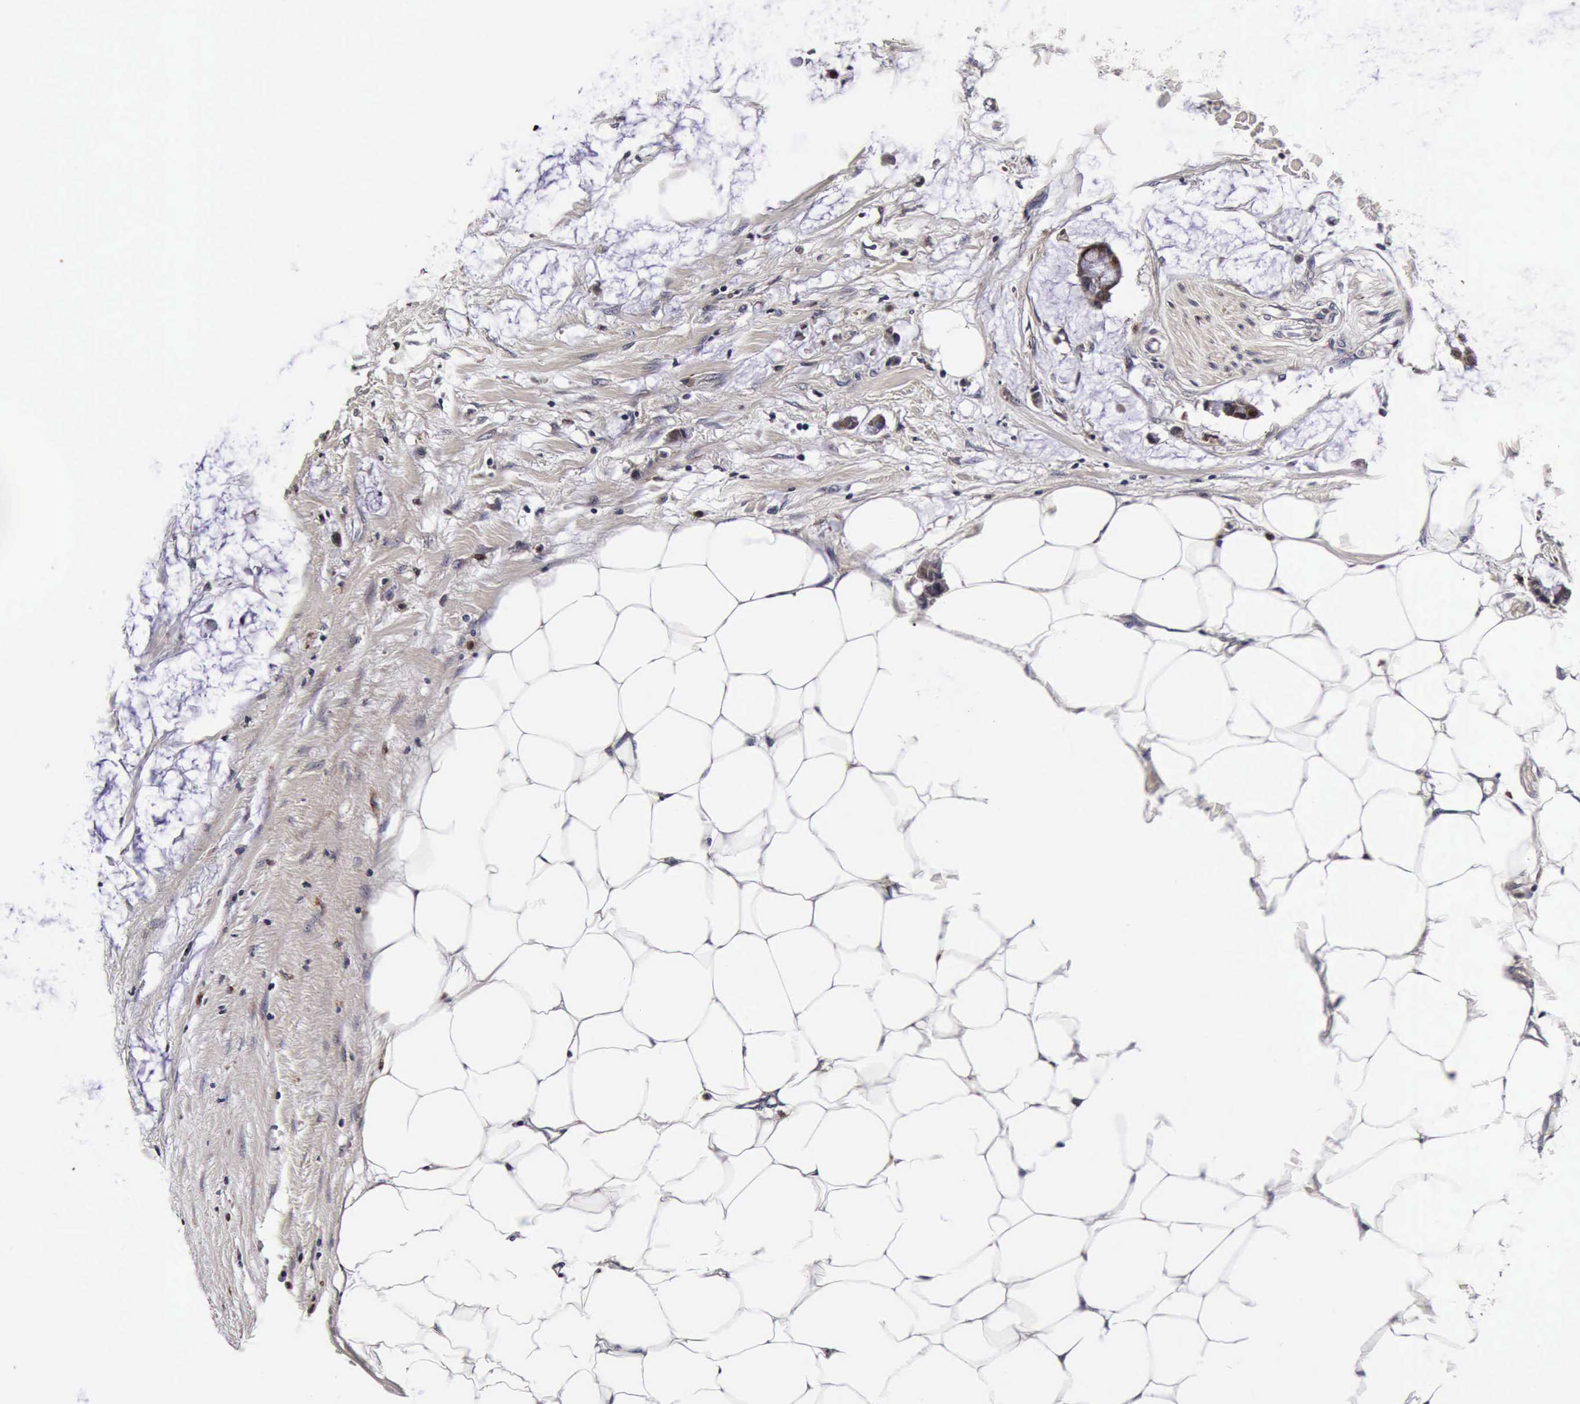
{"staining": {"intensity": "strong", "quantity": ">75%", "location": "cytoplasmic/membranous"}, "tissue": "colorectal cancer", "cell_type": "Tumor cells", "image_type": "cancer", "snomed": [{"axis": "morphology", "description": "Normal tissue, NOS"}, {"axis": "morphology", "description": "Adenocarcinoma, NOS"}, {"axis": "topography", "description": "Colon"}, {"axis": "topography", "description": "Peripheral nerve tissue"}], "caption": "Colorectal adenocarcinoma was stained to show a protein in brown. There is high levels of strong cytoplasmic/membranous positivity in approximately >75% of tumor cells. The protein is shown in brown color, while the nuclei are stained blue.", "gene": "CST3", "patient": {"sex": "male", "age": 14}}